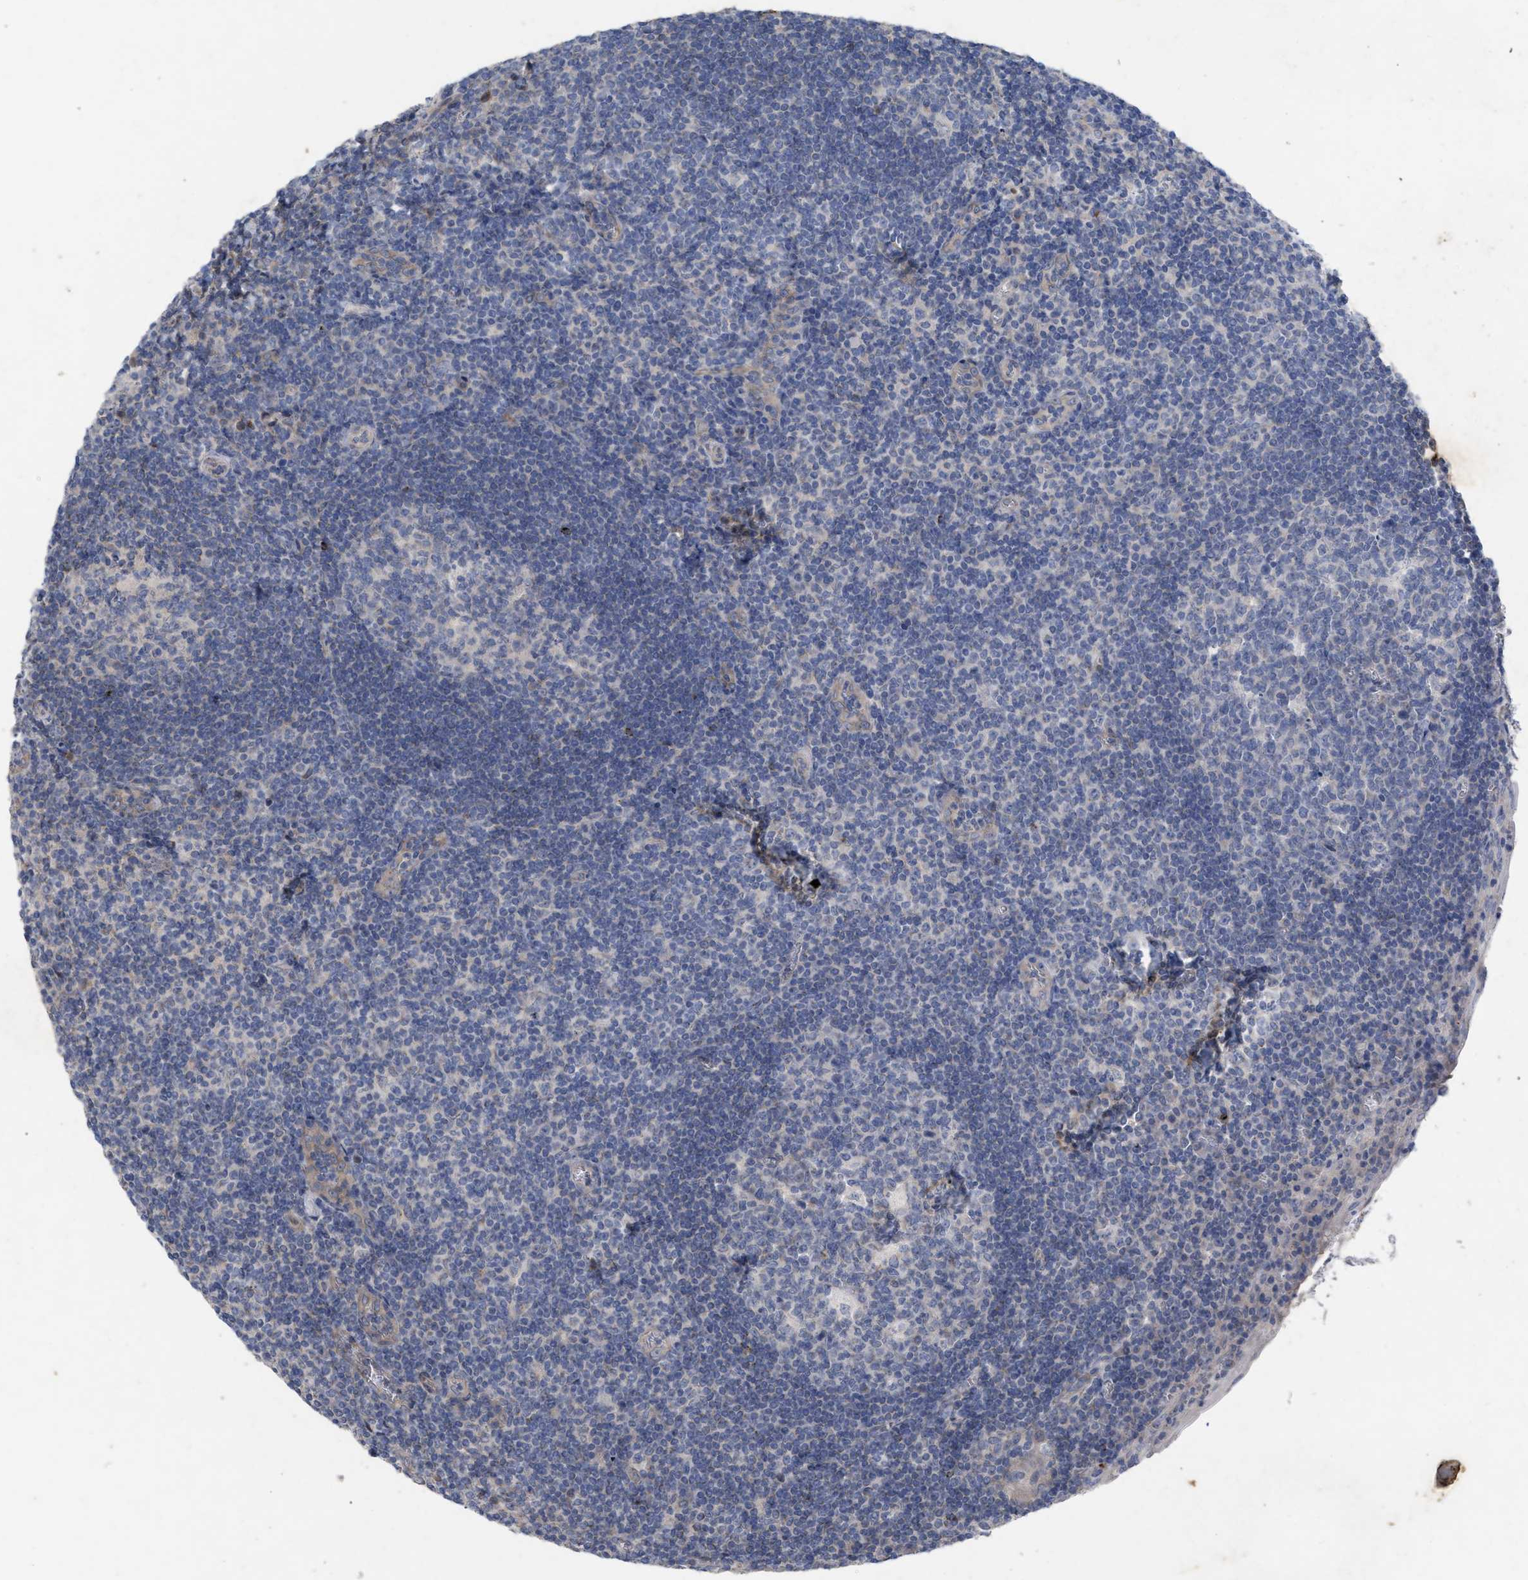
{"staining": {"intensity": "moderate", "quantity": "<25%", "location": "cytoplasmic/membranous"}, "tissue": "tonsil", "cell_type": "Germinal center cells", "image_type": "normal", "snomed": [{"axis": "morphology", "description": "Normal tissue, NOS"}, {"axis": "topography", "description": "Tonsil"}], "caption": "Germinal center cells exhibit moderate cytoplasmic/membranous expression in approximately <25% of cells in unremarkable tonsil.", "gene": "VIP", "patient": {"sex": "male", "age": 37}}